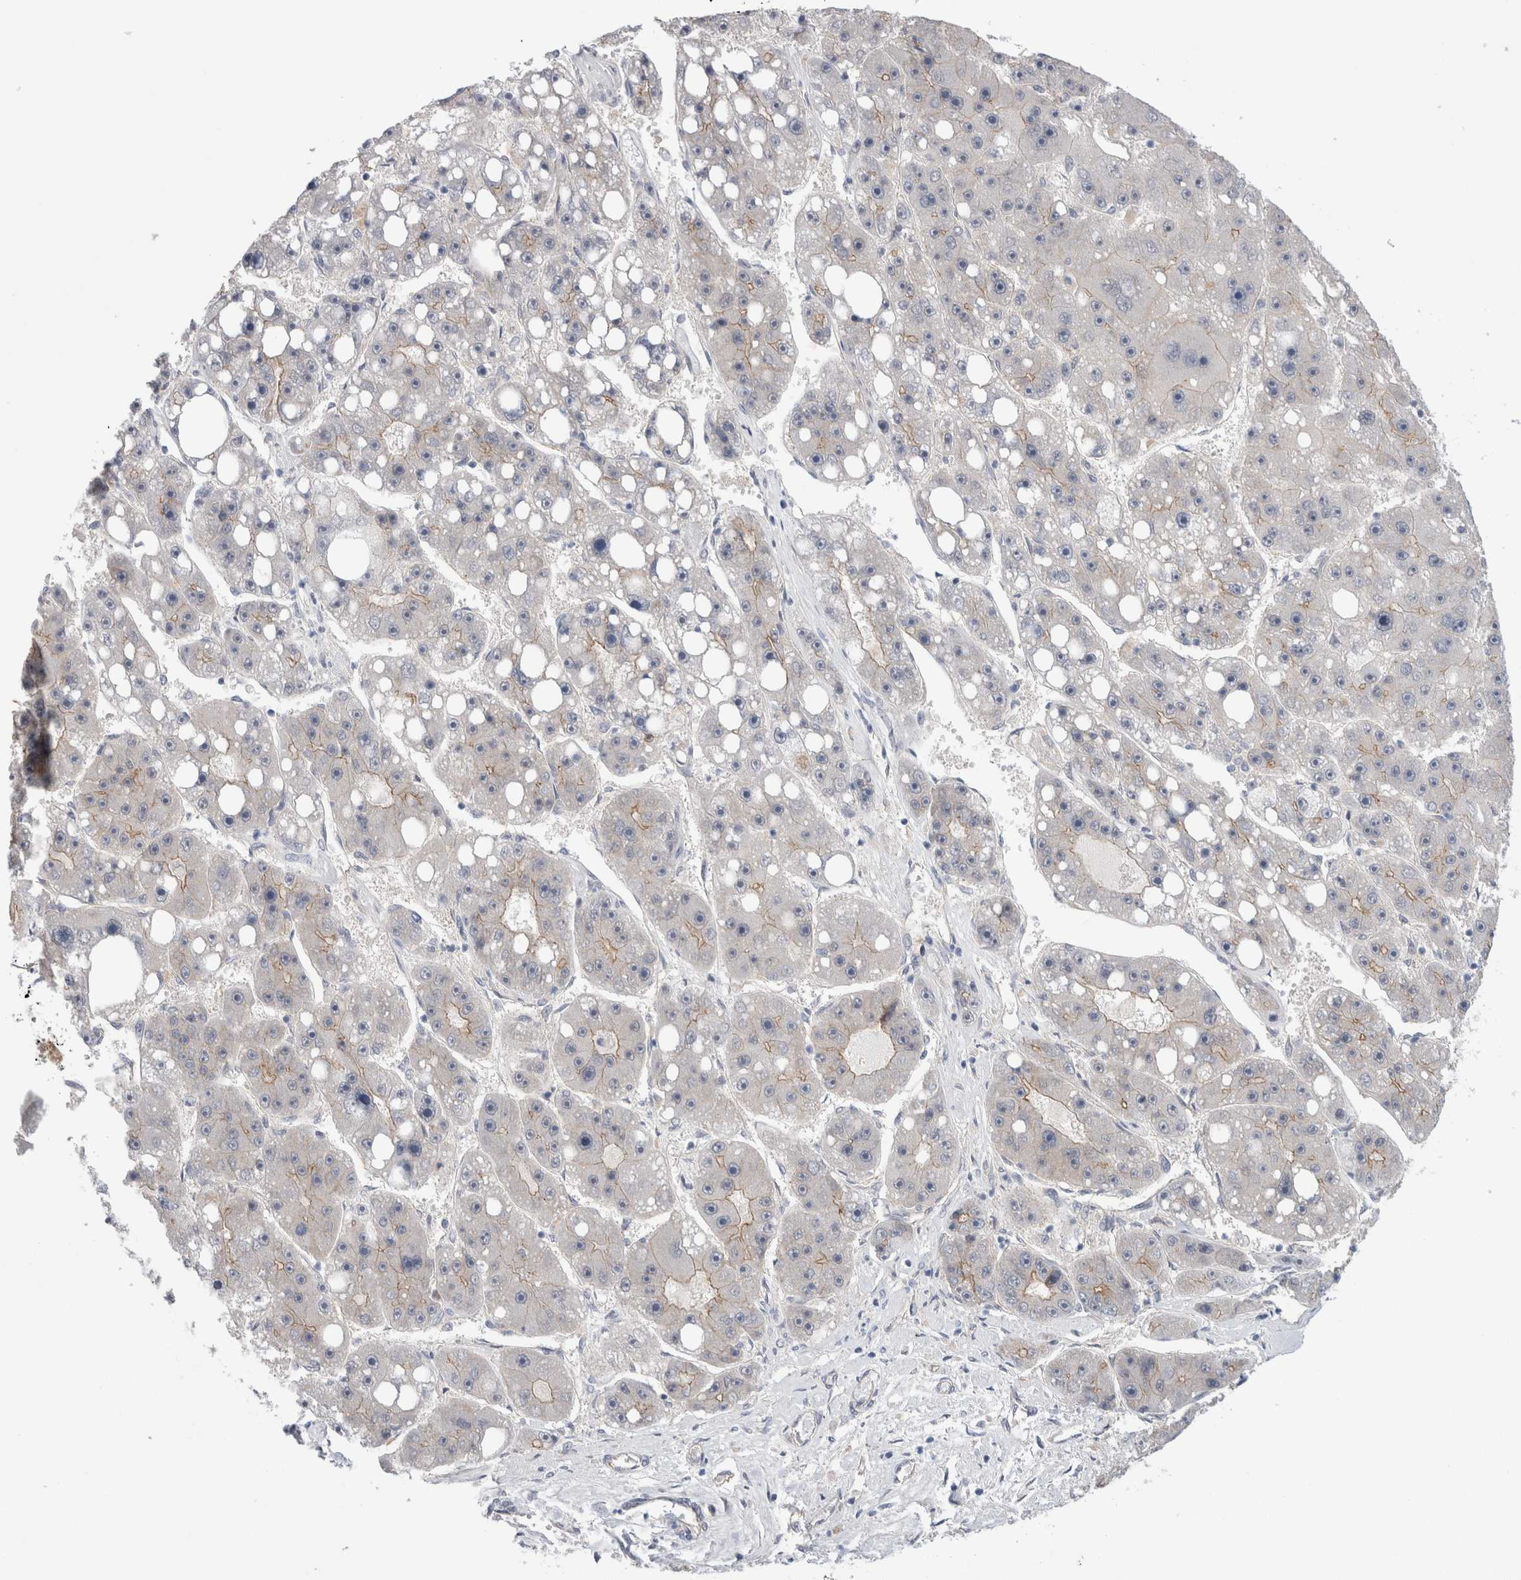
{"staining": {"intensity": "weak", "quantity": "25%-75%", "location": "cytoplasmic/membranous"}, "tissue": "liver cancer", "cell_type": "Tumor cells", "image_type": "cancer", "snomed": [{"axis": "morphology", "description": "Carcinoma, Hepatocellular, NOS"}, {"axis": "topography", "description": "Liver"}], "caption": "Liver hepatocellular carcinoma stained with immunohistochemistry shows weak cytoplasmic/membranous staining in about 25%-75% of tumor cells.", "gene": "TAFA5", "patient": {"sex": "female", "age": 61}}